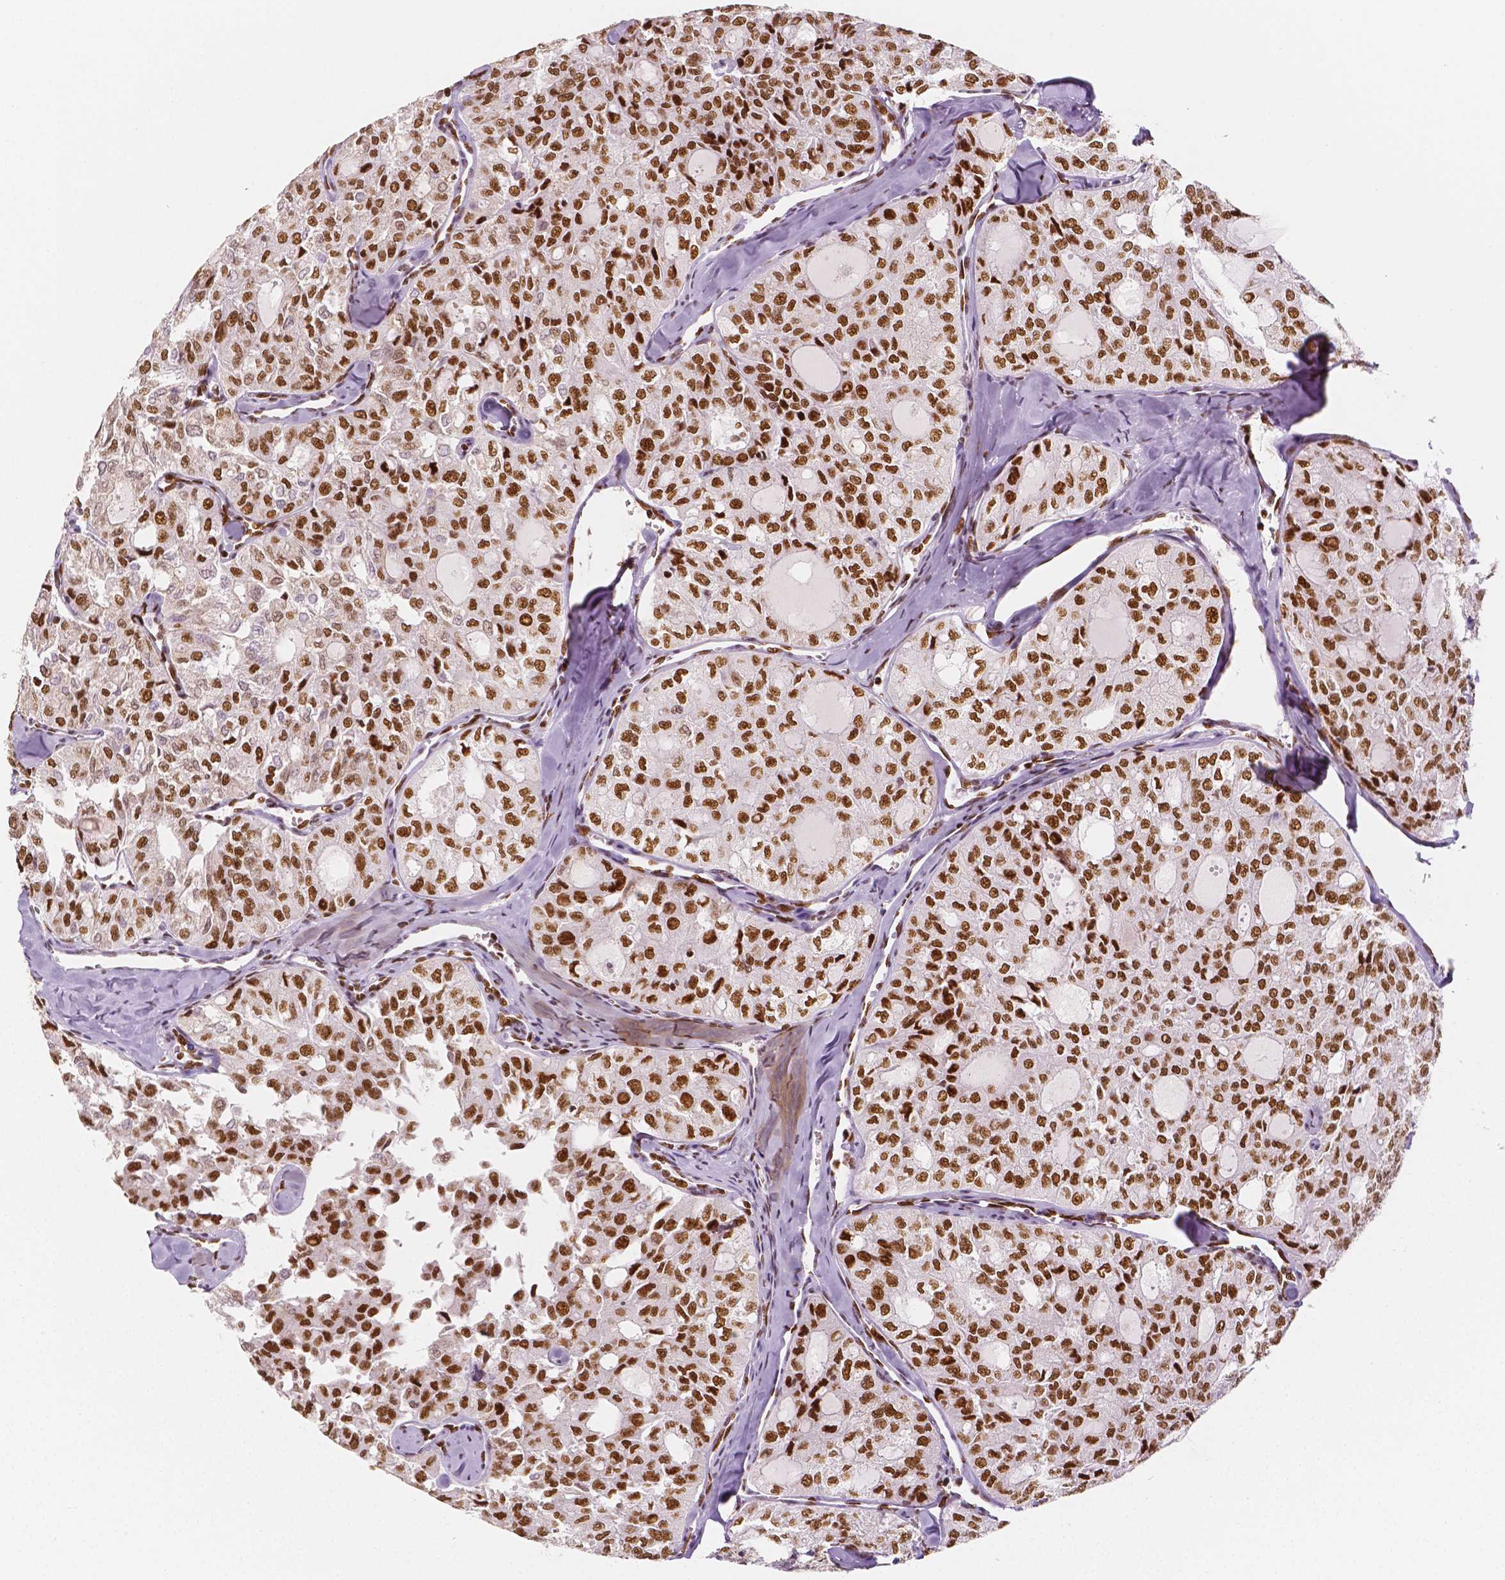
{"staining": {"intensity": "strong", "quantity": ">75%", "location": "nuclear"}, "tissue": "thyroid cancer", "cell_type": "Tumor cells", "image_type": "cancer", "snomed": [{"axis": "morphology", "description": "Follicular adenoma carcinoma, NOS"}, {"axis": "topography", "description": "Thyroid gland"}], "caption": "Immunohistochemical staining of human thyroid cancer demonstrates high levels of strong nuclear protein positivity in about >75% of tumor cells. The protein of interest is shown in brown color, while the nuclei are stained blue.", "gene": "HDAC1", "patient": {"sex": "male", "age": 75}}